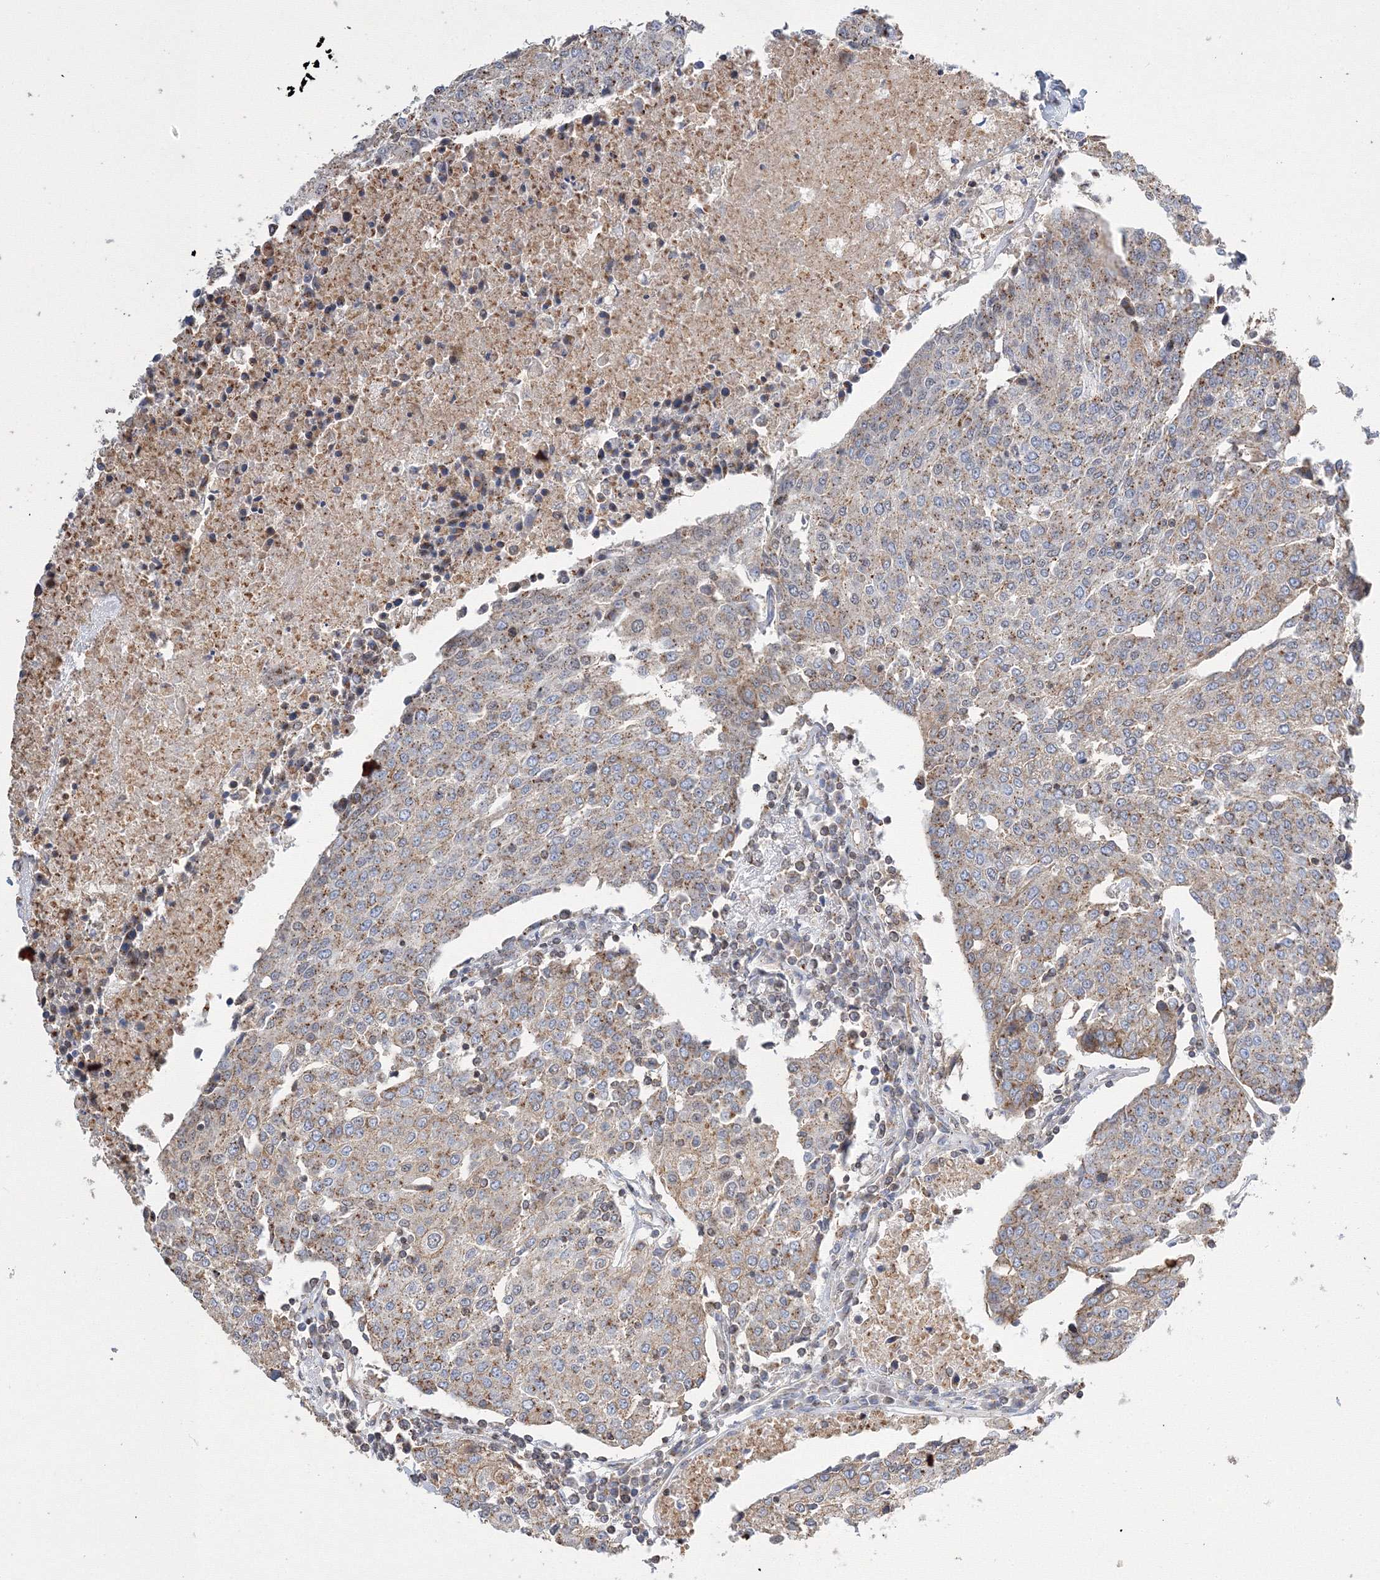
{"staining": {"intensity": "moderate", "quantity": ">75%", "location": "cytoplasmic/membranous"}, "tissue": "urothelial cancer", "cell_type": "Tumor cells", "image_type": "cancer", "snomed": [{"axis": "morphology", "description": "Urothelial carcinoma, High grade"}, {"axis": "topography", "description": "Urinary bladder"}], "caption": "This histopathology image shows high-grade urothelial carcinoma stained with immunohistochemistry to label a protein in brown. The cytoplasmic/membranous of tumor cells show moderate positivity for the protein. Nuclei are counter-stained blue.", "gene": "AASDH", "patient": {"sex": "female", "age": 85}}